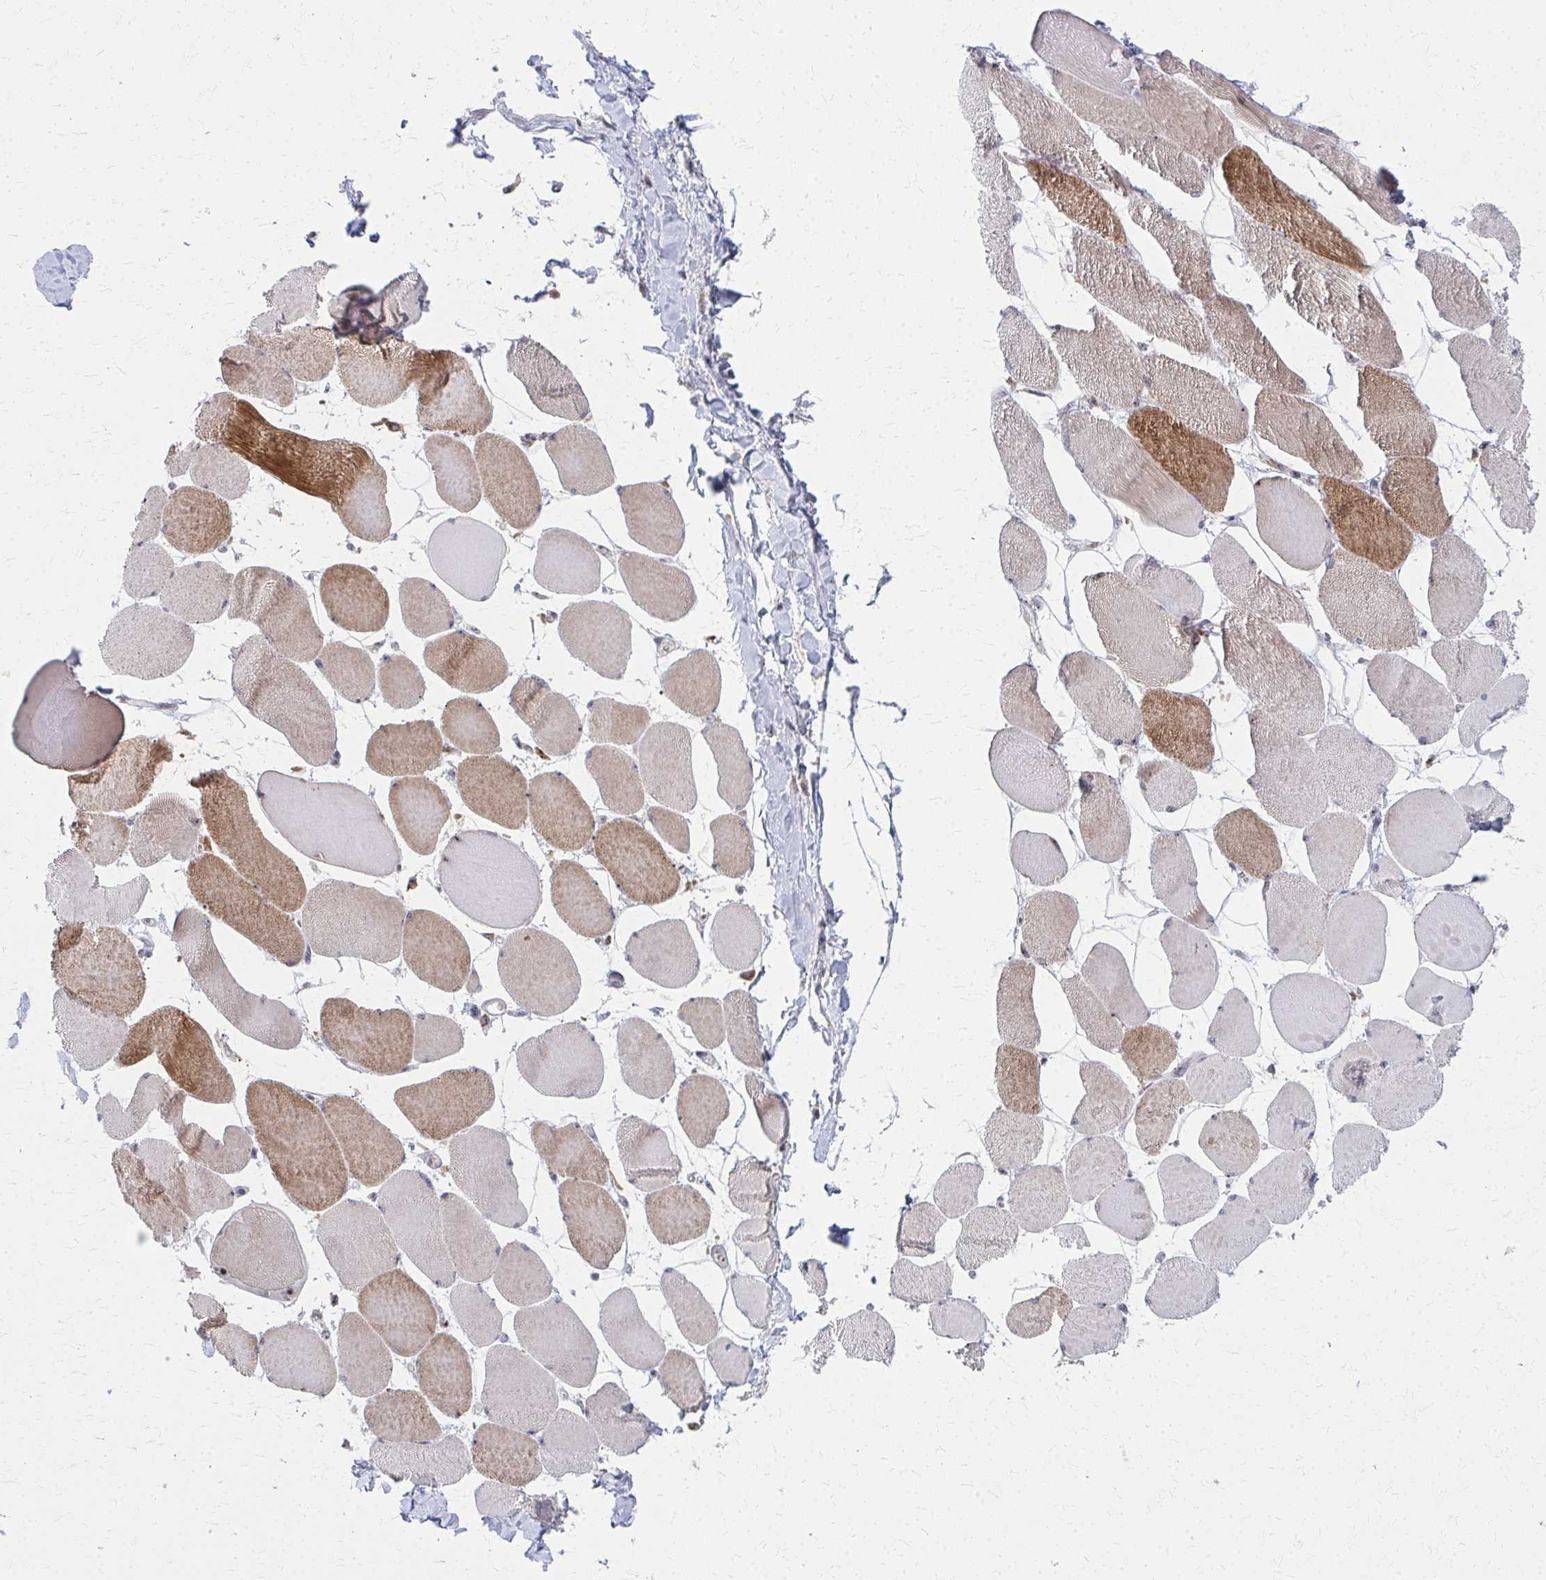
{"staining": {"intensity": "strong", "quantity": "25%-75%", "location": "cytoplasmic/membranous"}, "tissue": "skeletal muscle", "cell_type": "Myocytes", "image_type": "normal", "snomed": [{"axis": "morphology", "description": "Normal tissue, NOS"}, {"axis": "topography", "description": "Skeletal muscle"}], "caption": "This is a histology image of immunohistochemistry (IHC) staining of normal skeletal muscle, which shows strong expression in the cytoplasmic/membranous of myocytes.", "gene": "NUDT16", "patient": {"sex": "female", "age": 75}}